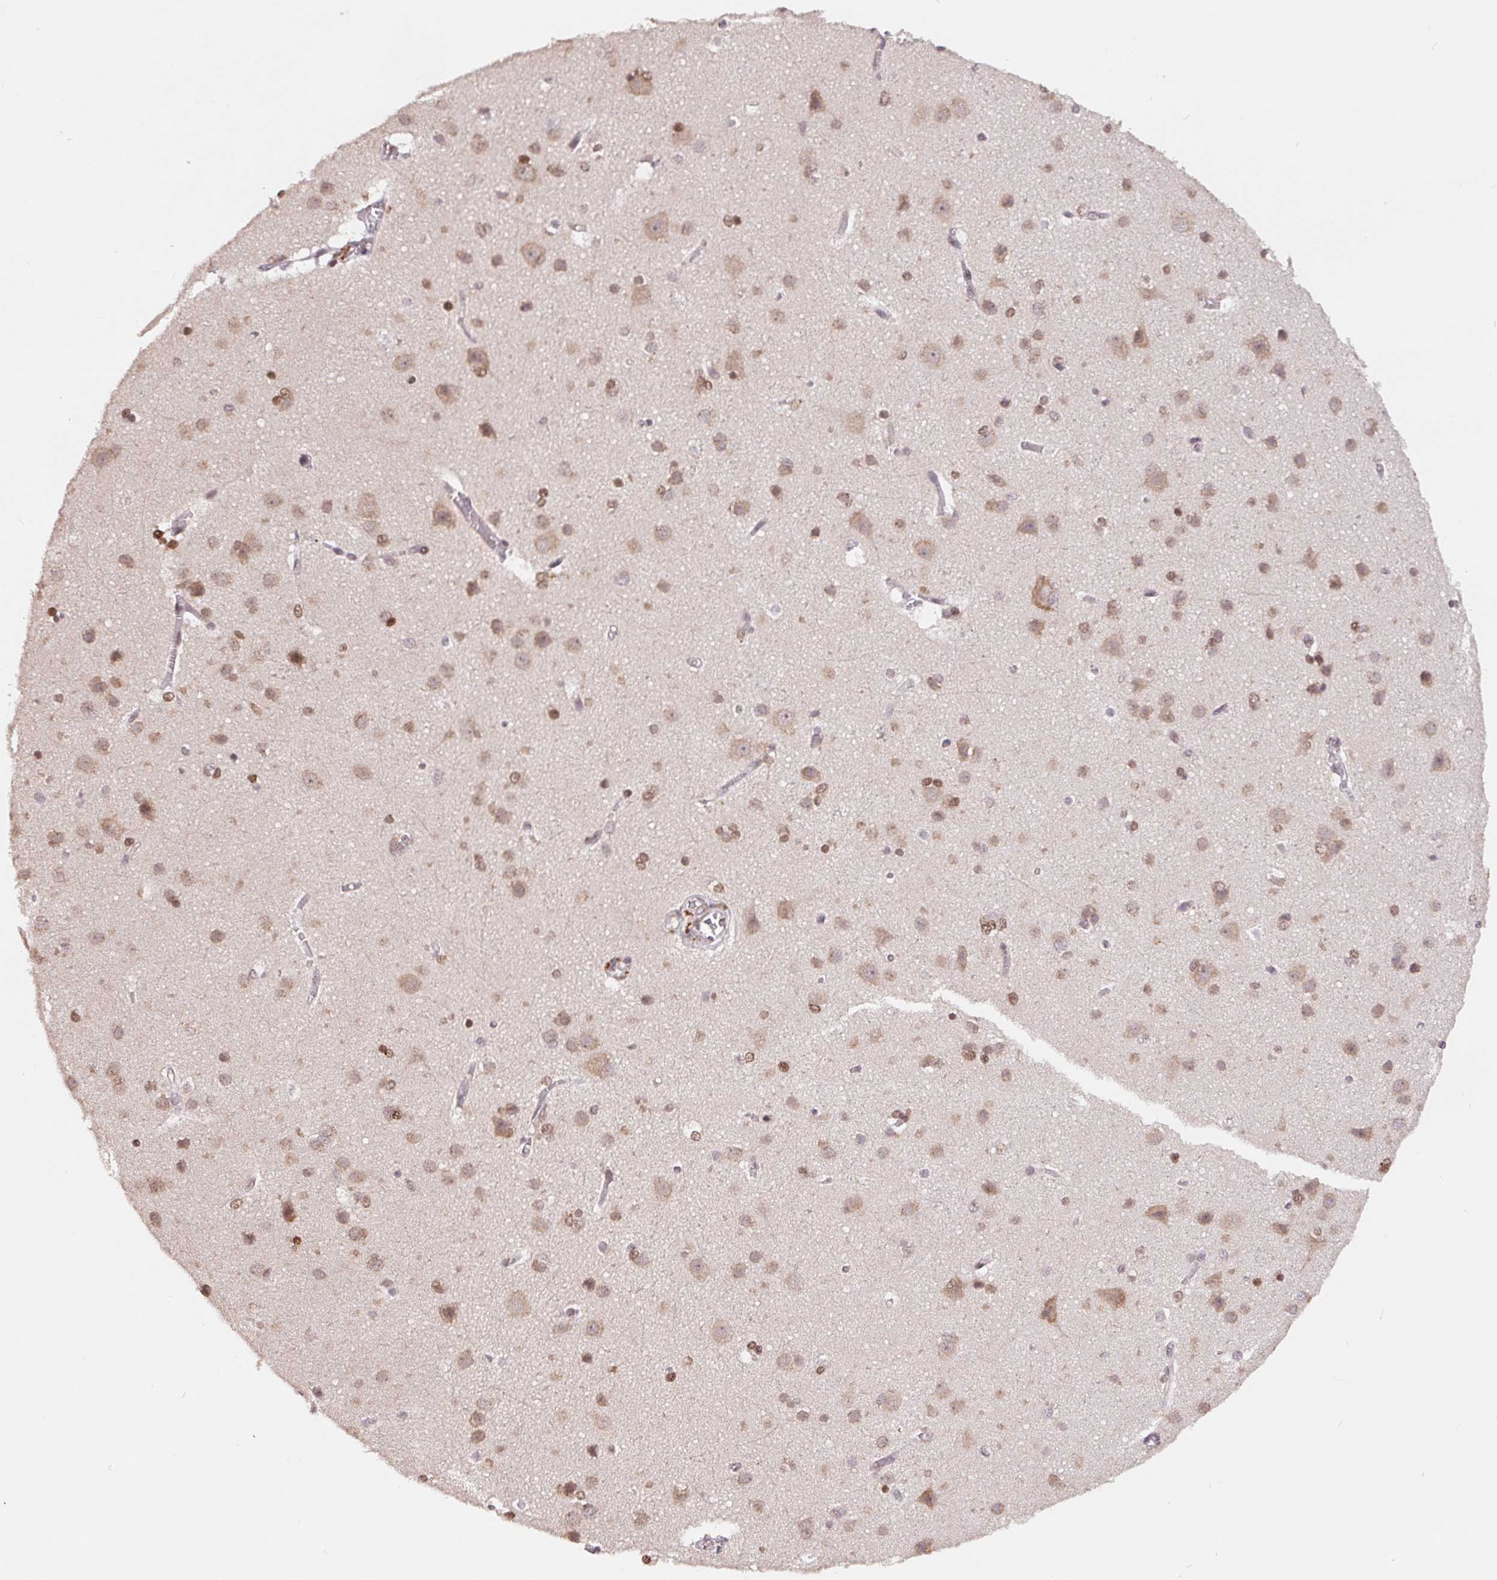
{"staining": {"intensity": "negative", "quantity": "none", "location": "none"}, "tissue": "cerebral cortex", "cell_type": "Endothelial cells", "image_type": "normal", "snomed": [{"axis": "morphology", "description": "Normal tissue, NOS"}, {"axis": "topography", "description": "Cerebral cortex"}], "caption": "Histopathology image shows no protein expression in endothelial cells of normal cerebral cortex. (Stains: DAB immunohistochemistry with hematoxylin counter stain, Microscopy: brightfield microscopy at high magnification).", "gene": "HMGN3", "patient": {"sex": "male", "age": 37}}